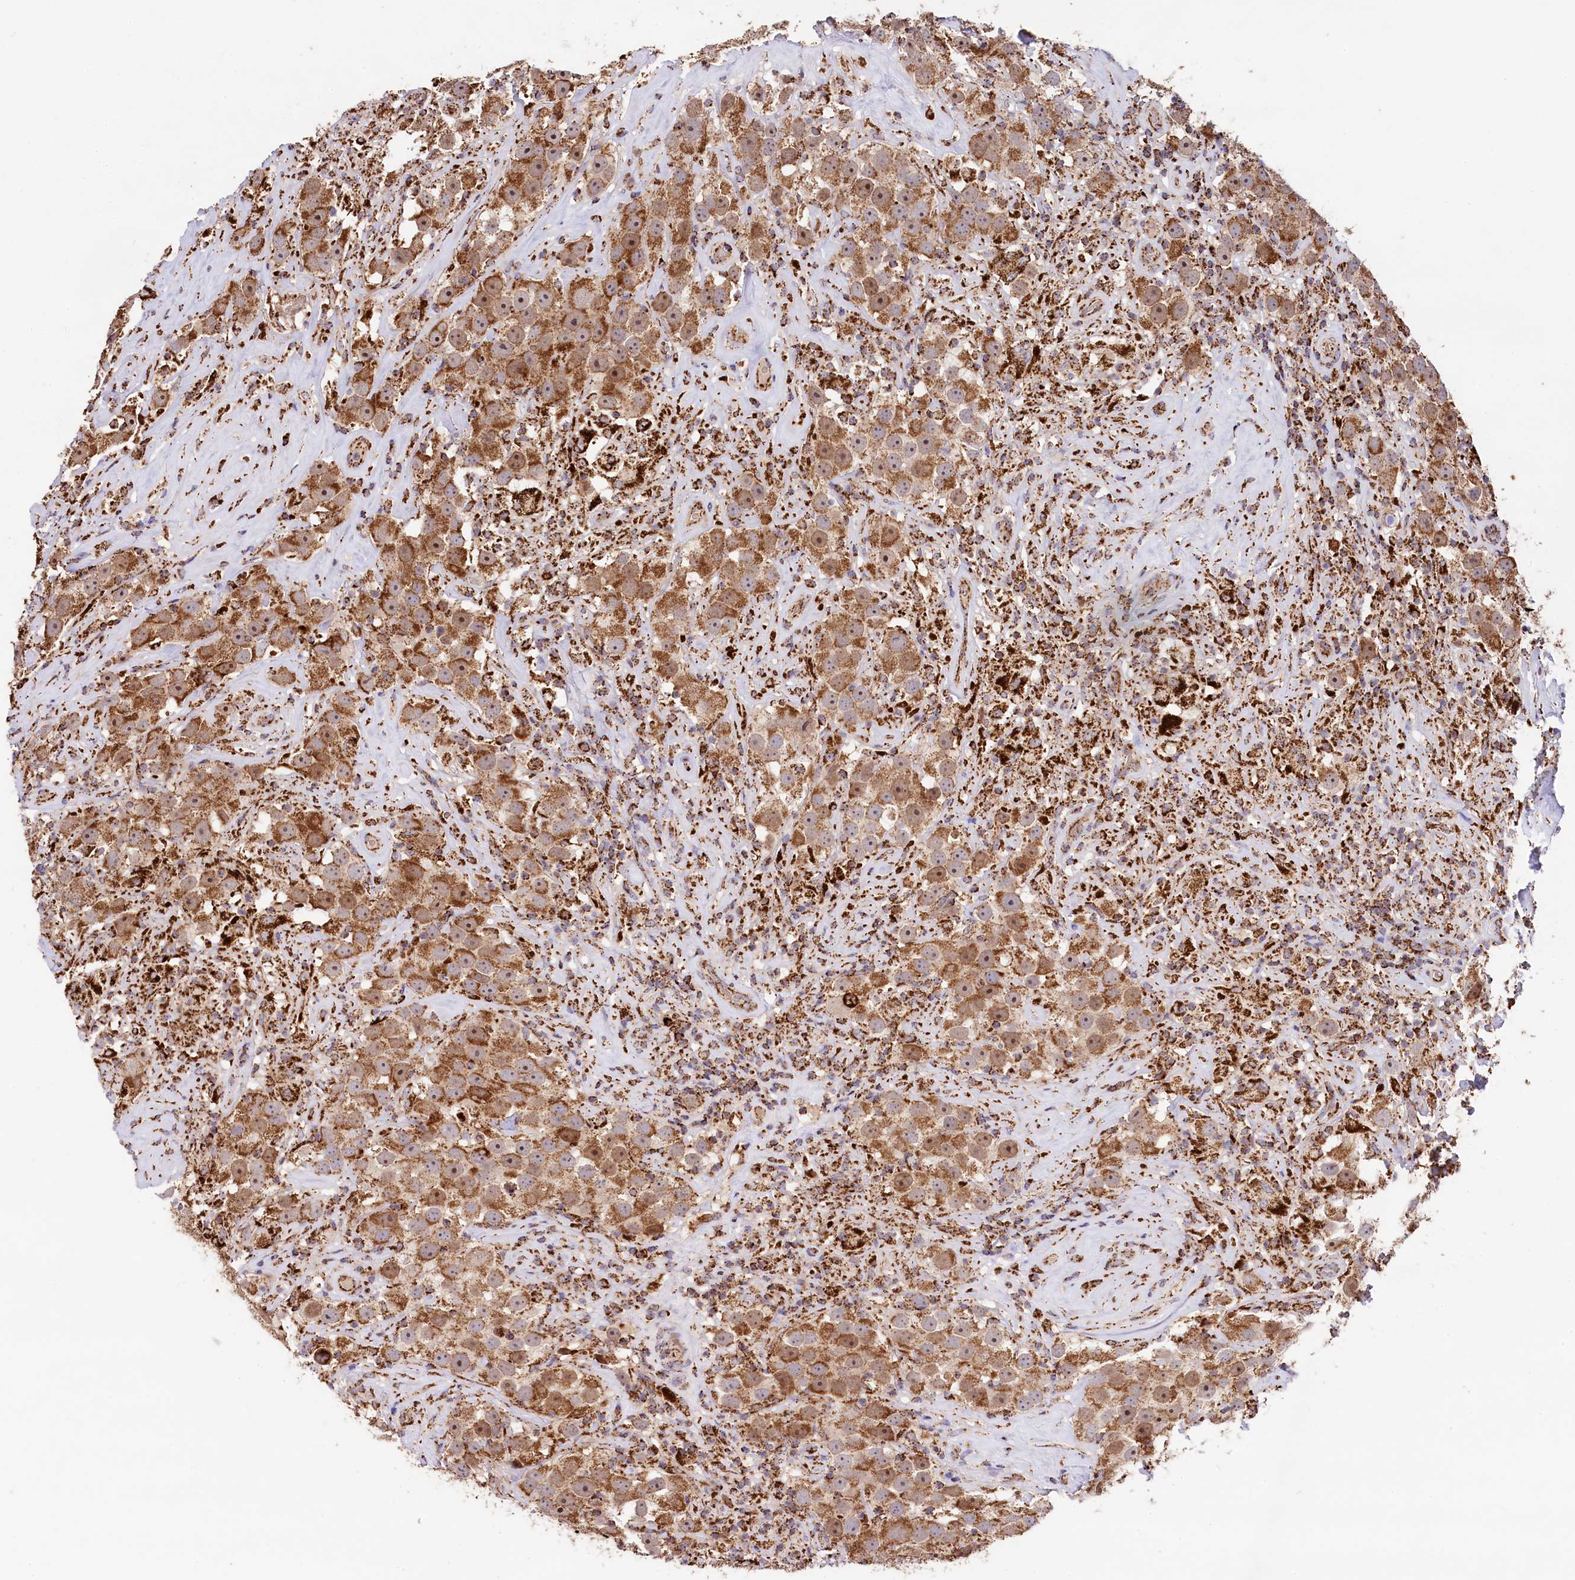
{"staining": {"intensity": "moderate", "quantity": ">75%", "location": "cytoplasmic/membranous"}, "tissue": "testis cancer", "cell_type": "Tumor cells", "image_type": "cancer", "snomed": [{"axis": "morphology", "description": "Seminoma, NOS"}, {"axis": "topography", "description": "Testis"}], "caption": "Protein positivity by immunohistochemistry demonstrates moderate cytoplasmic/membranous positivity in approximately >75% of tumor cells in testis cancer.", "gene": "CLYBL", "patient": {"sex": "male", "age": 49}}